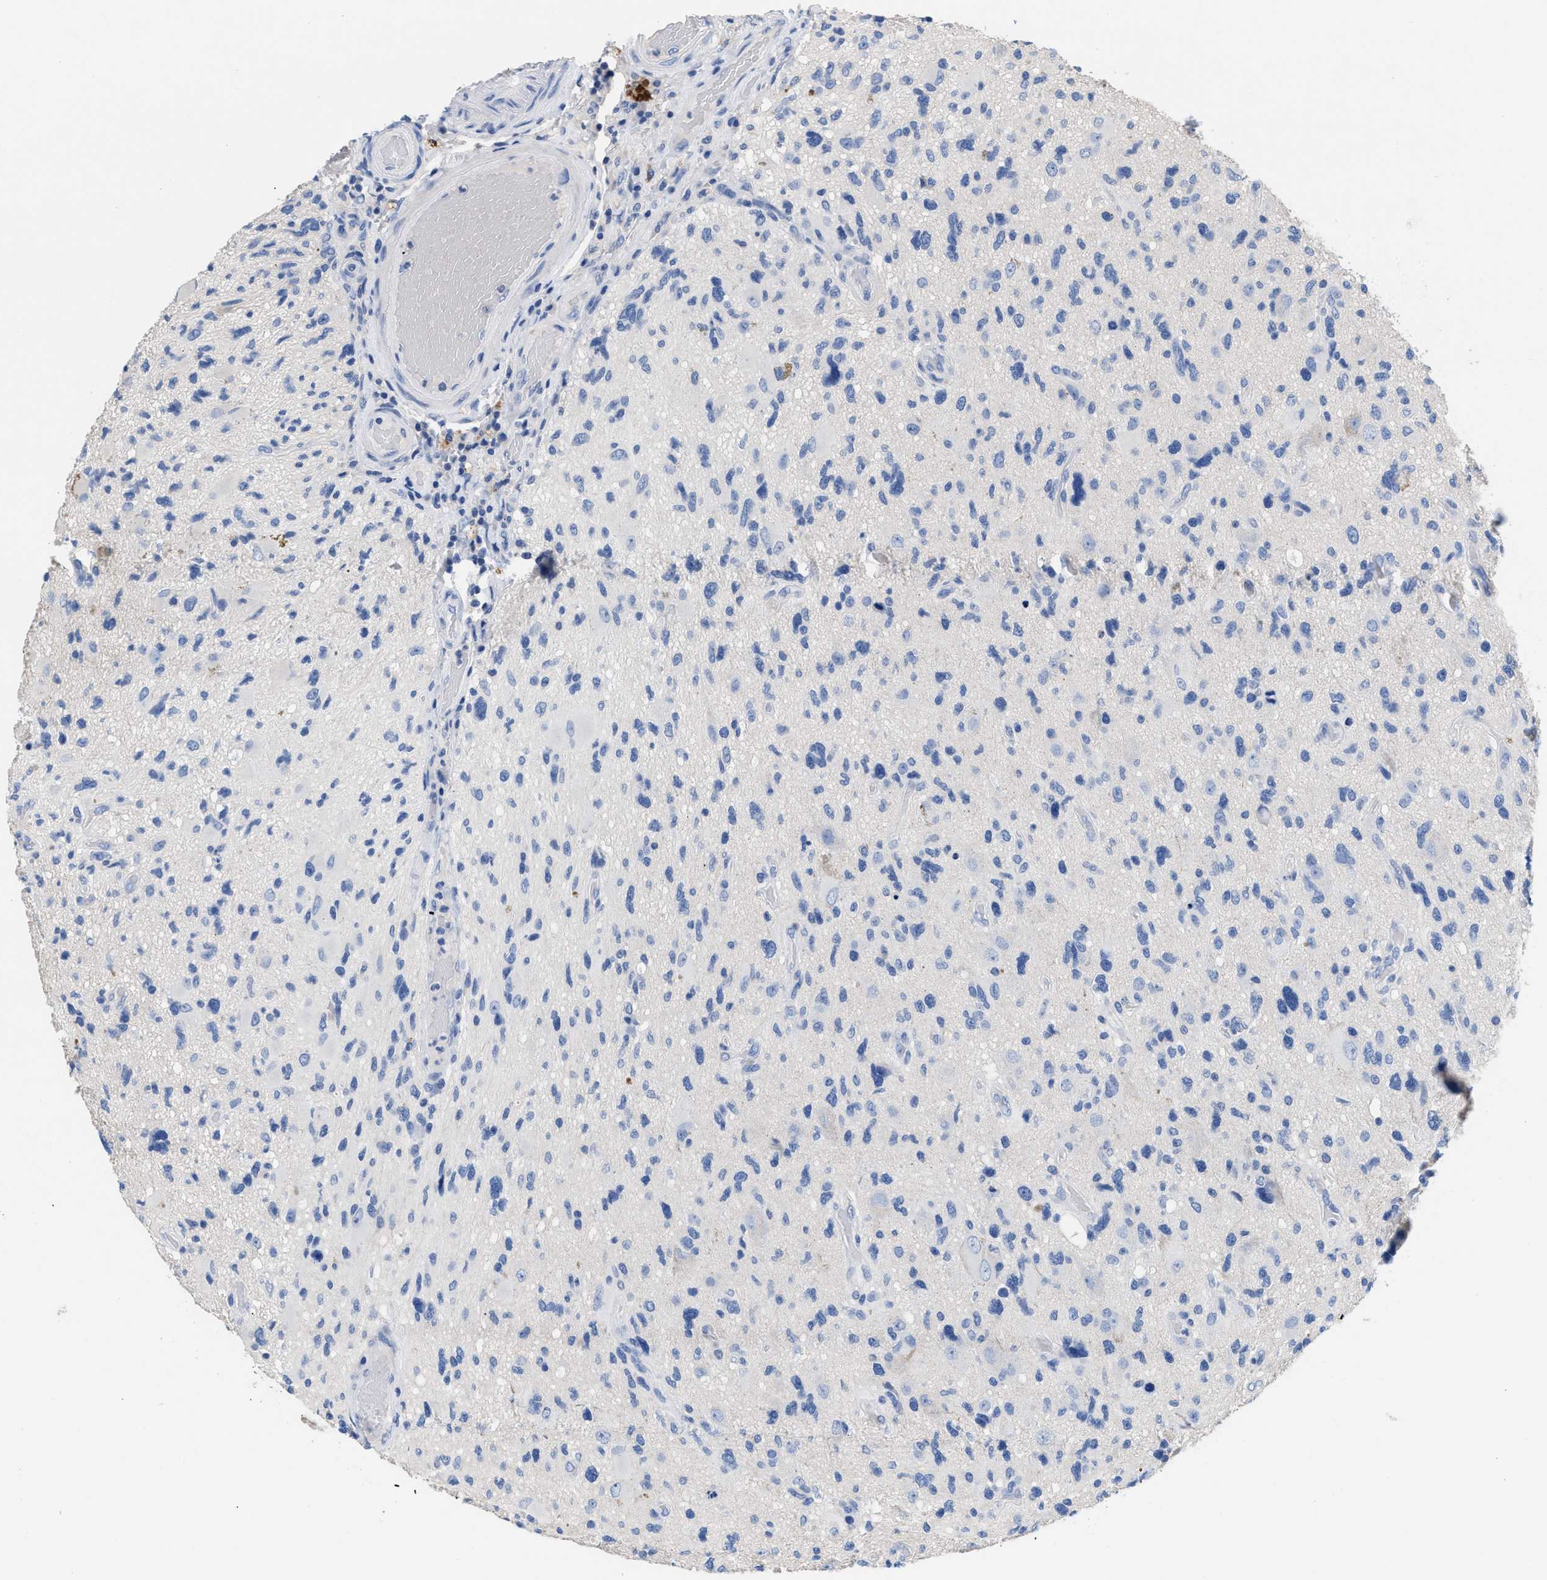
{"staining": {"intensity": "negative", "quantity": "none", "location": "none"}, "tissue": "glioma", "cell_type": "Tumor cells", "image_type": "cancer", "snomed": [{"axis": "morphology", "description": "Glioma, malignant, High grade"}, {"axis": "topography", "description": "Brain"}], "caption": "Immunohistochemical staining of human malignant glioma (high-grade) reveals no significant positivity in tumor cells. The staining was performed using DAB (3,3'-diaminobenzidine) to visualize the protein expression in brown, while the nuclei were stained in blue with hematoxylin (Magnification: 20x).", "gene": "SLFN13", "patient": {"sex": "male", "age": 33}}